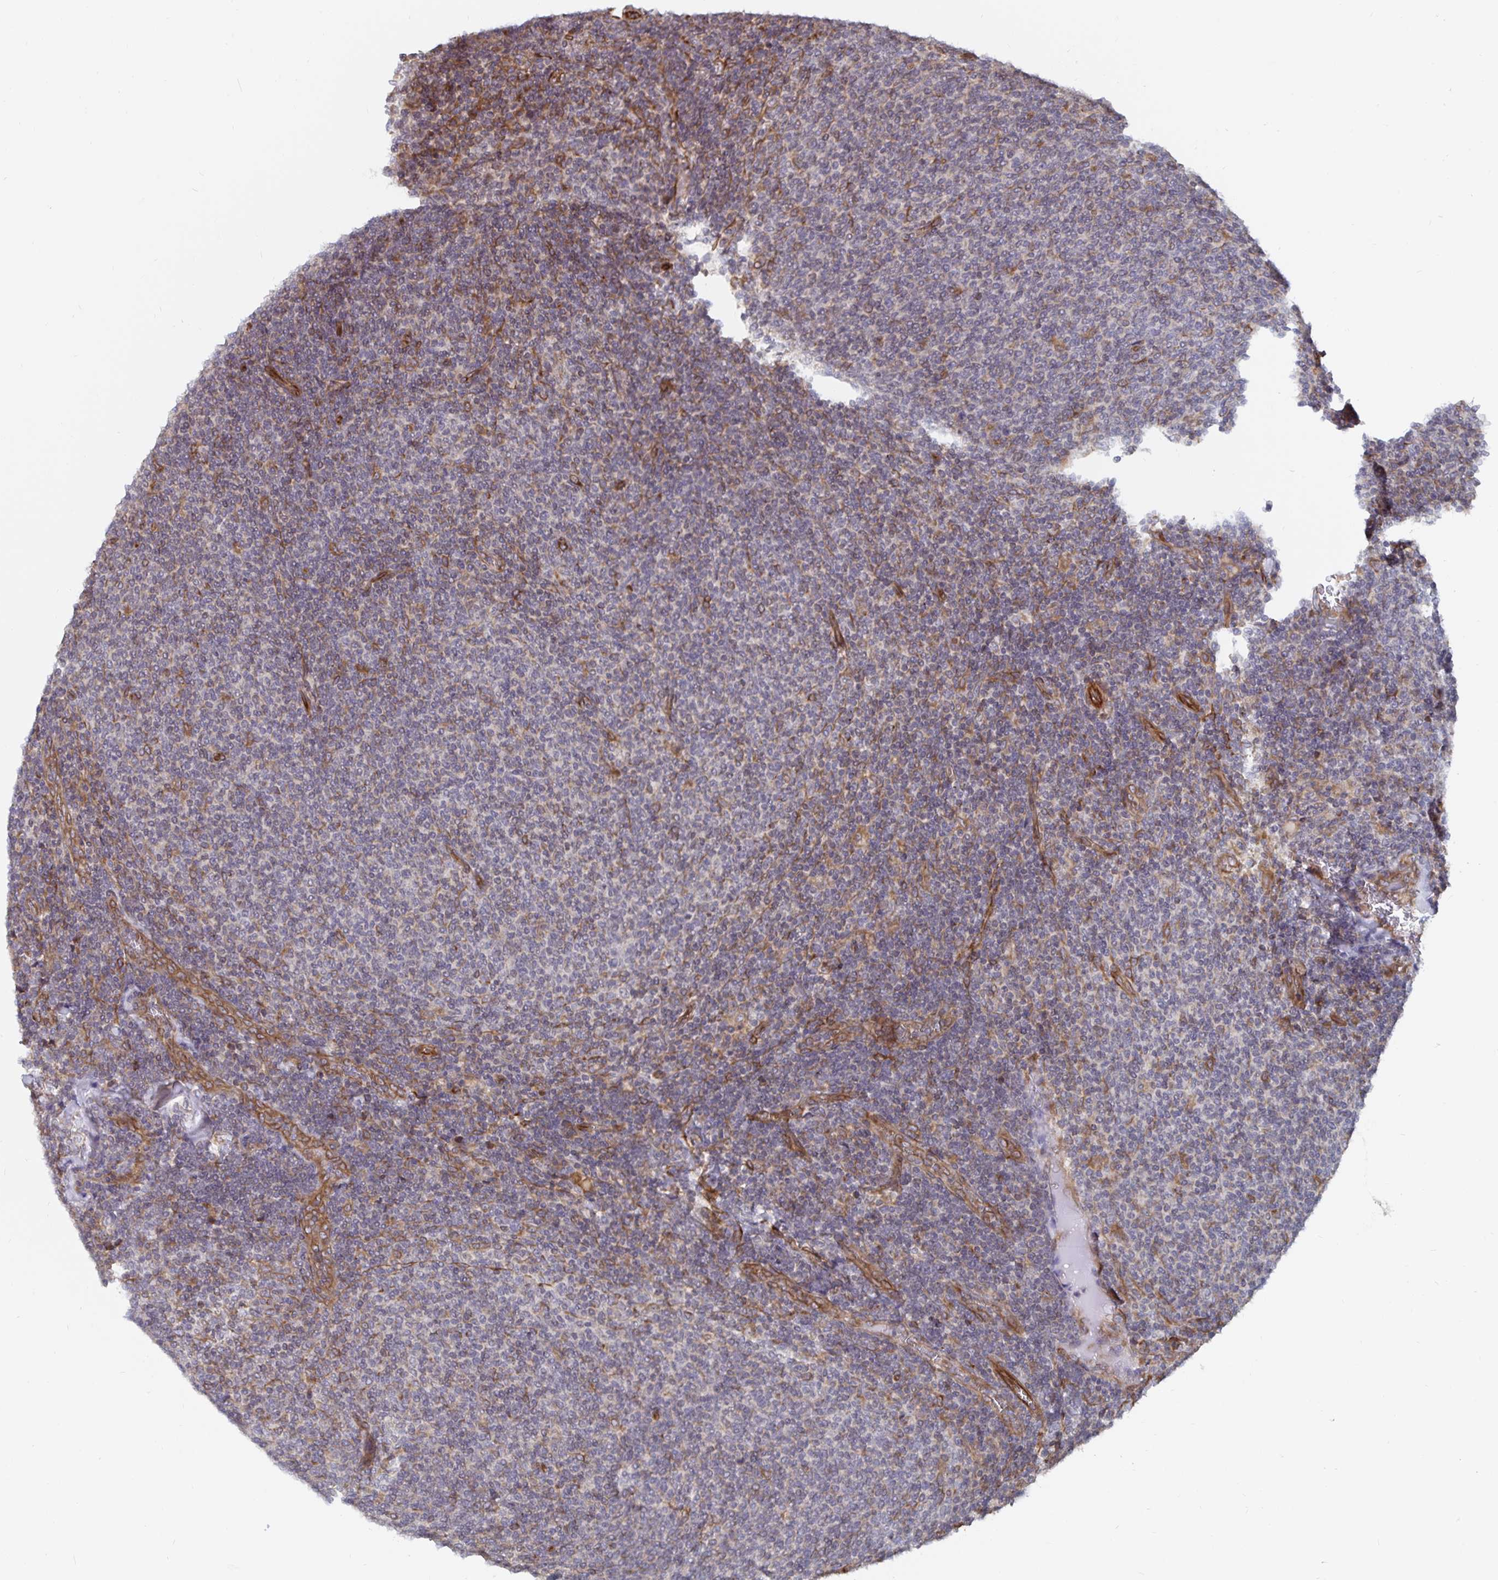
{"staining": {"intensity": "weak", "quantity": "25%-75%", "location": "cytoplasmic/membranous"}, "tissue": "lymphoma", "cell_type": "Tumor cells", "image_type": "cancer", "snomed": [{"axis": "morphology", "description": "Malignant lymphoma, non-Hodgkin's type, Low grade"}, {"axis": "topography", "description": "Lymph node"}], "caption": "Weak cytoplasmic/membranous positivity is identified in about 25%-75% of tumor cells in low-grade malignant lymphoma, non-Hodgkin's type.", "gene": "BCAP29", "patient": {"sex": "male", "age": 52}}